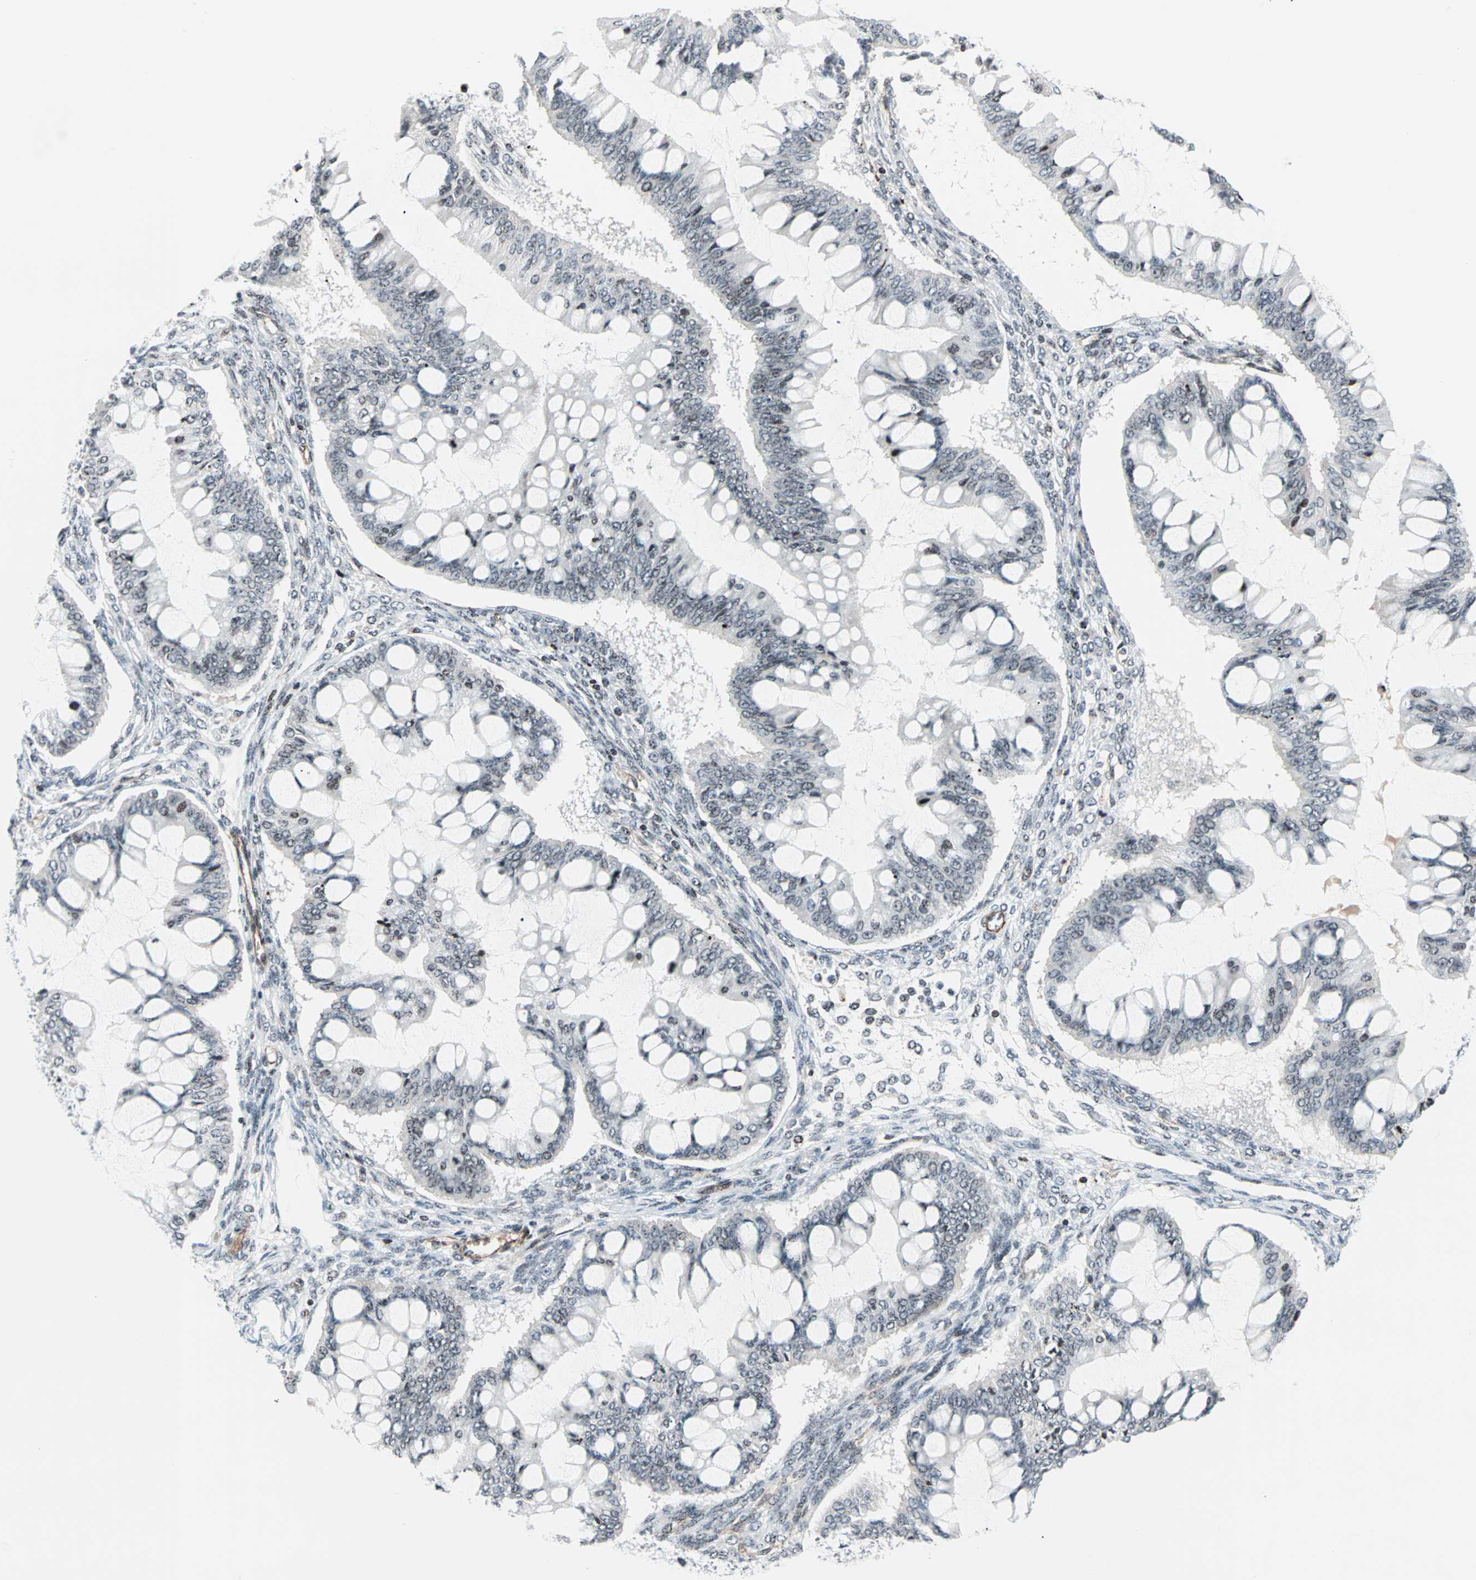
{"staining": {"intensity": "weak", "quantity": "25%-75%", "location": "nuclear"}, "tissue": "ovarian cancer", "cell_type": "Tumor cells", "image_type": "cancer", "snomed": [{"axis": "morphology", "description": "Cystadenocarcinoma, mucinous, NOS"}, {"axis": "topography", "description": "Ovary"}], "caption": "Immunohistochemical staining of human mucinous cystadenocarcinoma (ovarian) reveals low levels of weak nuclear protein positivity in about 25%-75% of tumor cells.", "gene": "CENPA", "patient": {"sex": "female", "age": 73}}